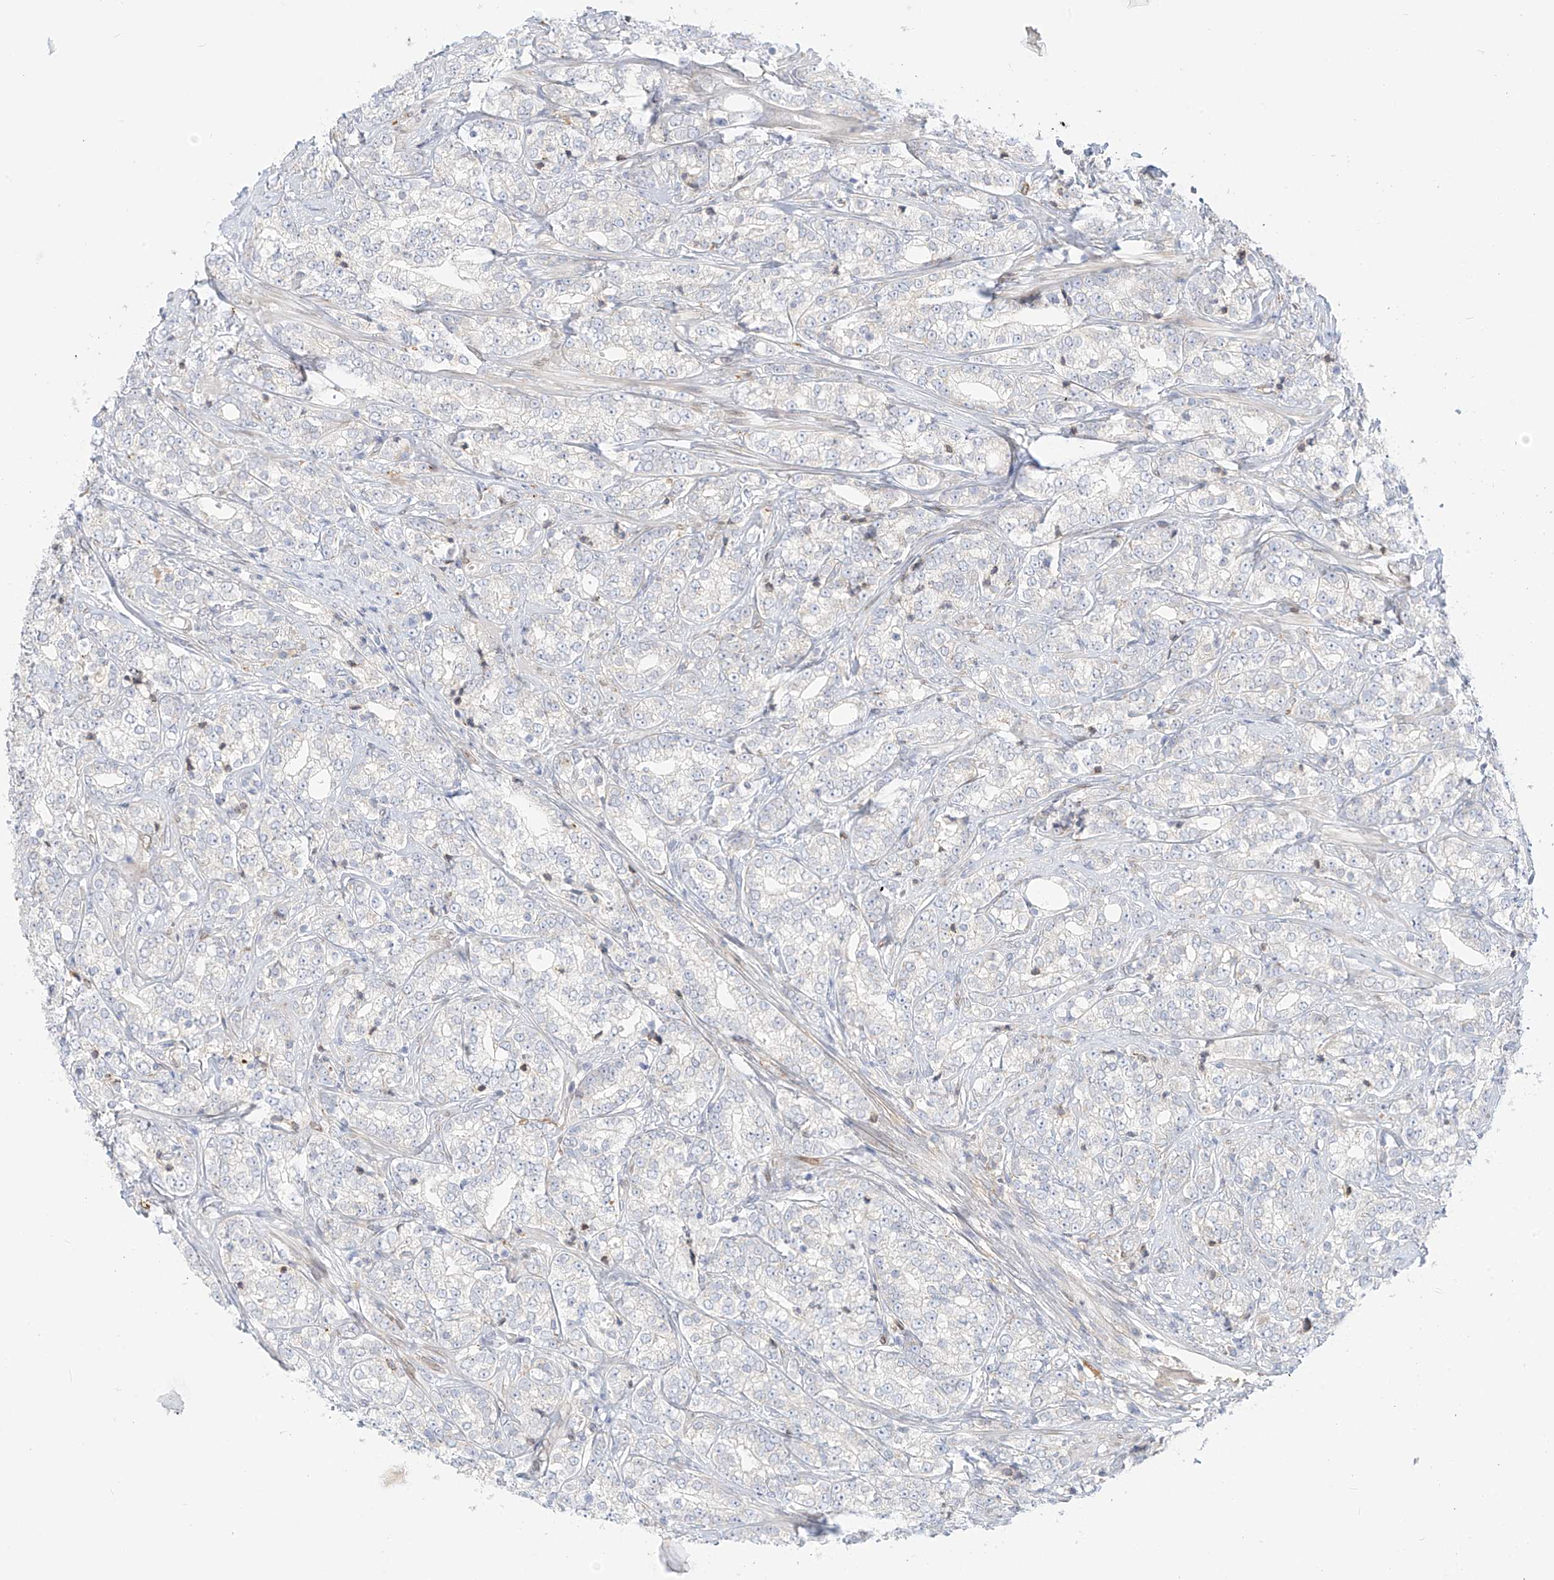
{"staining": {"intensity": "negative", "quantity": "none", "location": "none"}, "tissue": "prostate cancer", "cell_type": "Tumor cells", "image_type": "cancer", "snomed": [{"axis": "morphology", "description": "Adenocarcinoma, High grade"}, {"axis": "topography", "description": "Prostate"}], "caption": "Immunohistochemical staining of human prostate cancer displays no significant expression in tumor cells.", "gene": "PCYOX1", "patient": {"sex": "male", "age": 69}}